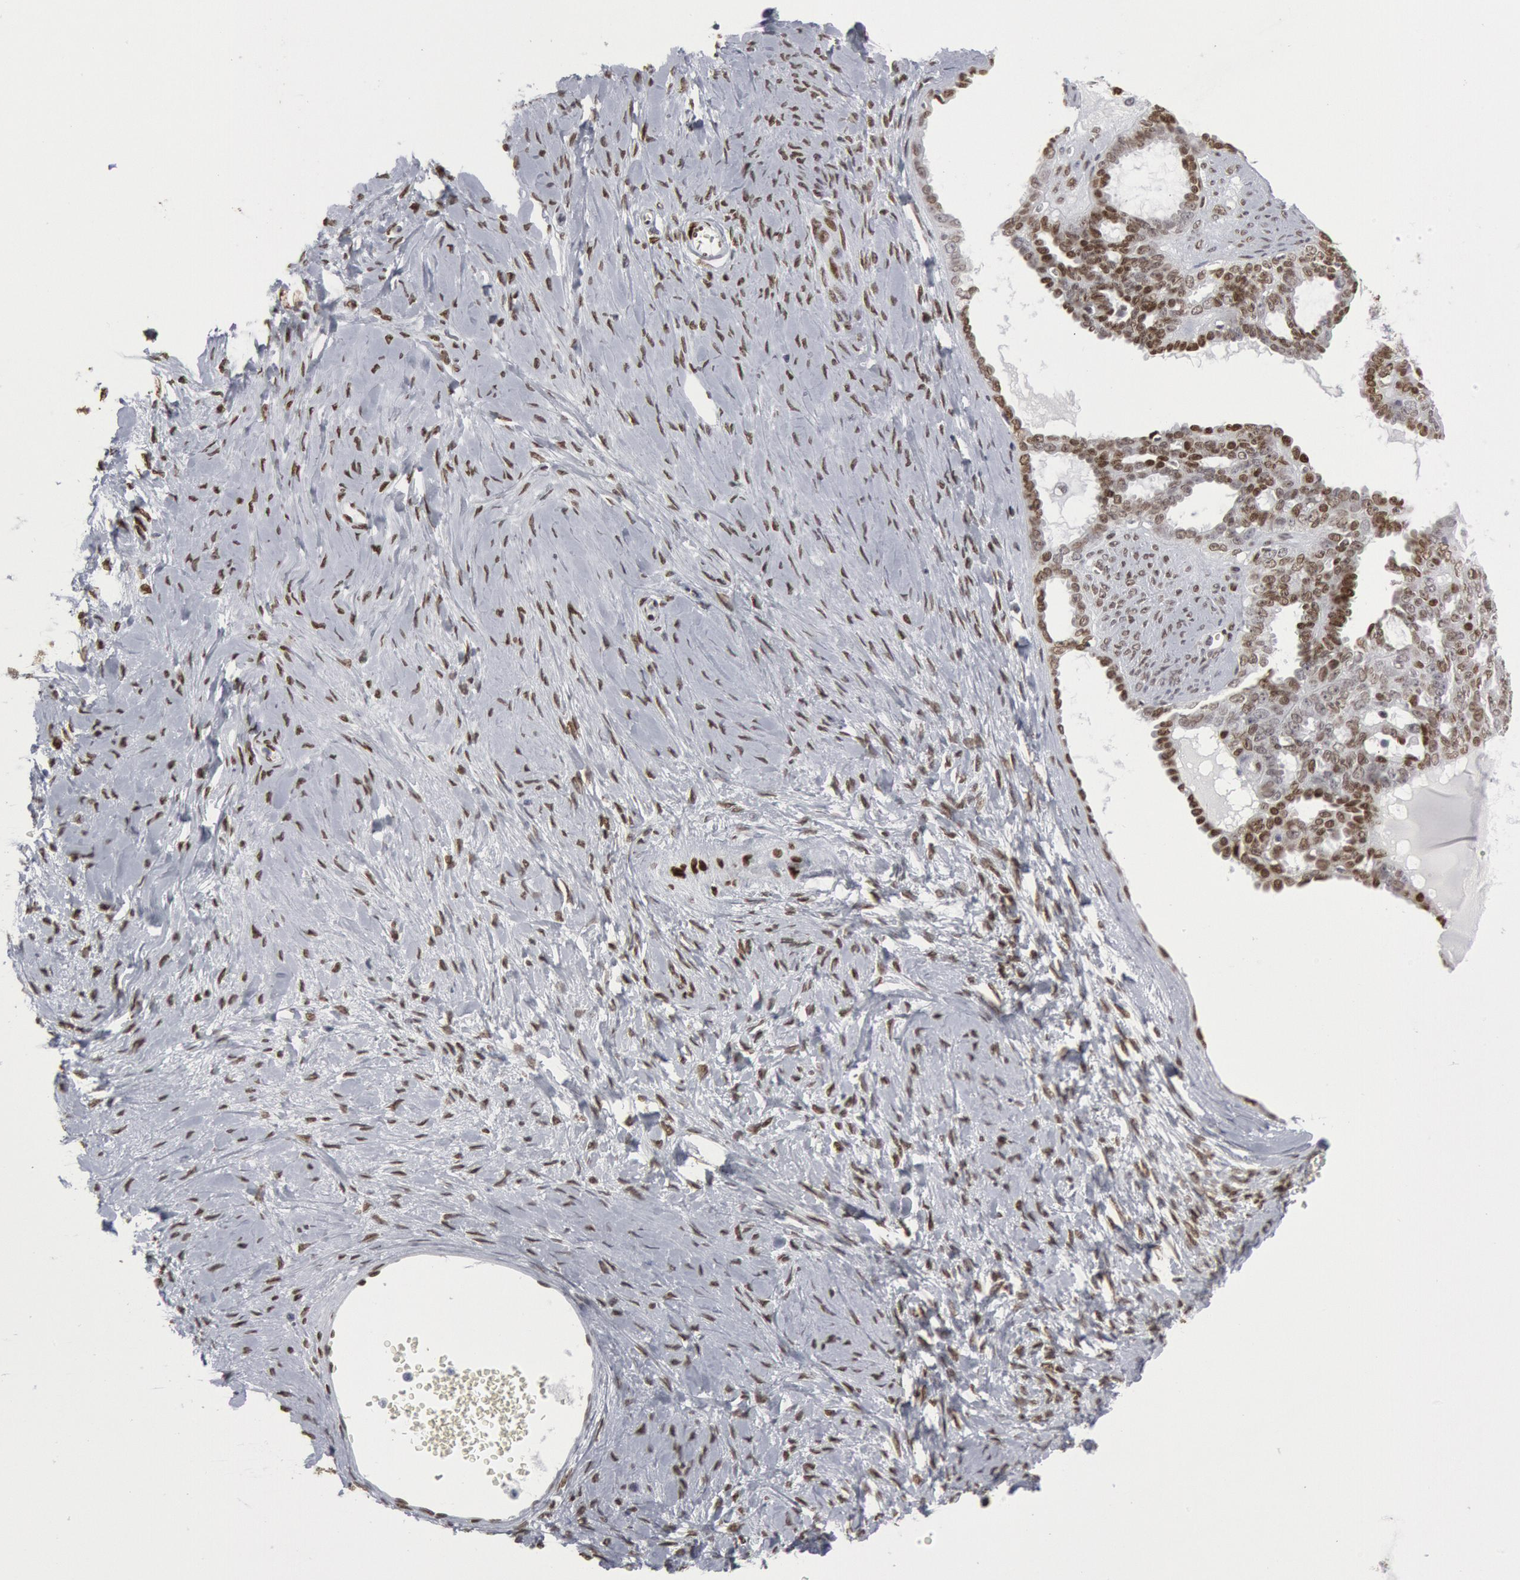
{"staining": {"intensity": "moderate", "quantity": ">75%", "location": "nuclear"}, "tissue": "ovarian cancer", "cell_type": "Tumor cells", "image_type": "cancer", "snomed": [{"axis": "morphology", "description": "Cystadenocarcinoma, serous, NOS"}, {"axis": "topography", "description": "Ovary"}], "caption": "An immunohistochemistry (IHC) image of neoplastic tissue is shown. Protein staining in brown shows moderate nuclear positivity in ovarian cancer (serous cystadenocarcinoma) within tumor cells.", "gene": "MECP2", "patient": {"sex": "female", "age": 71}}